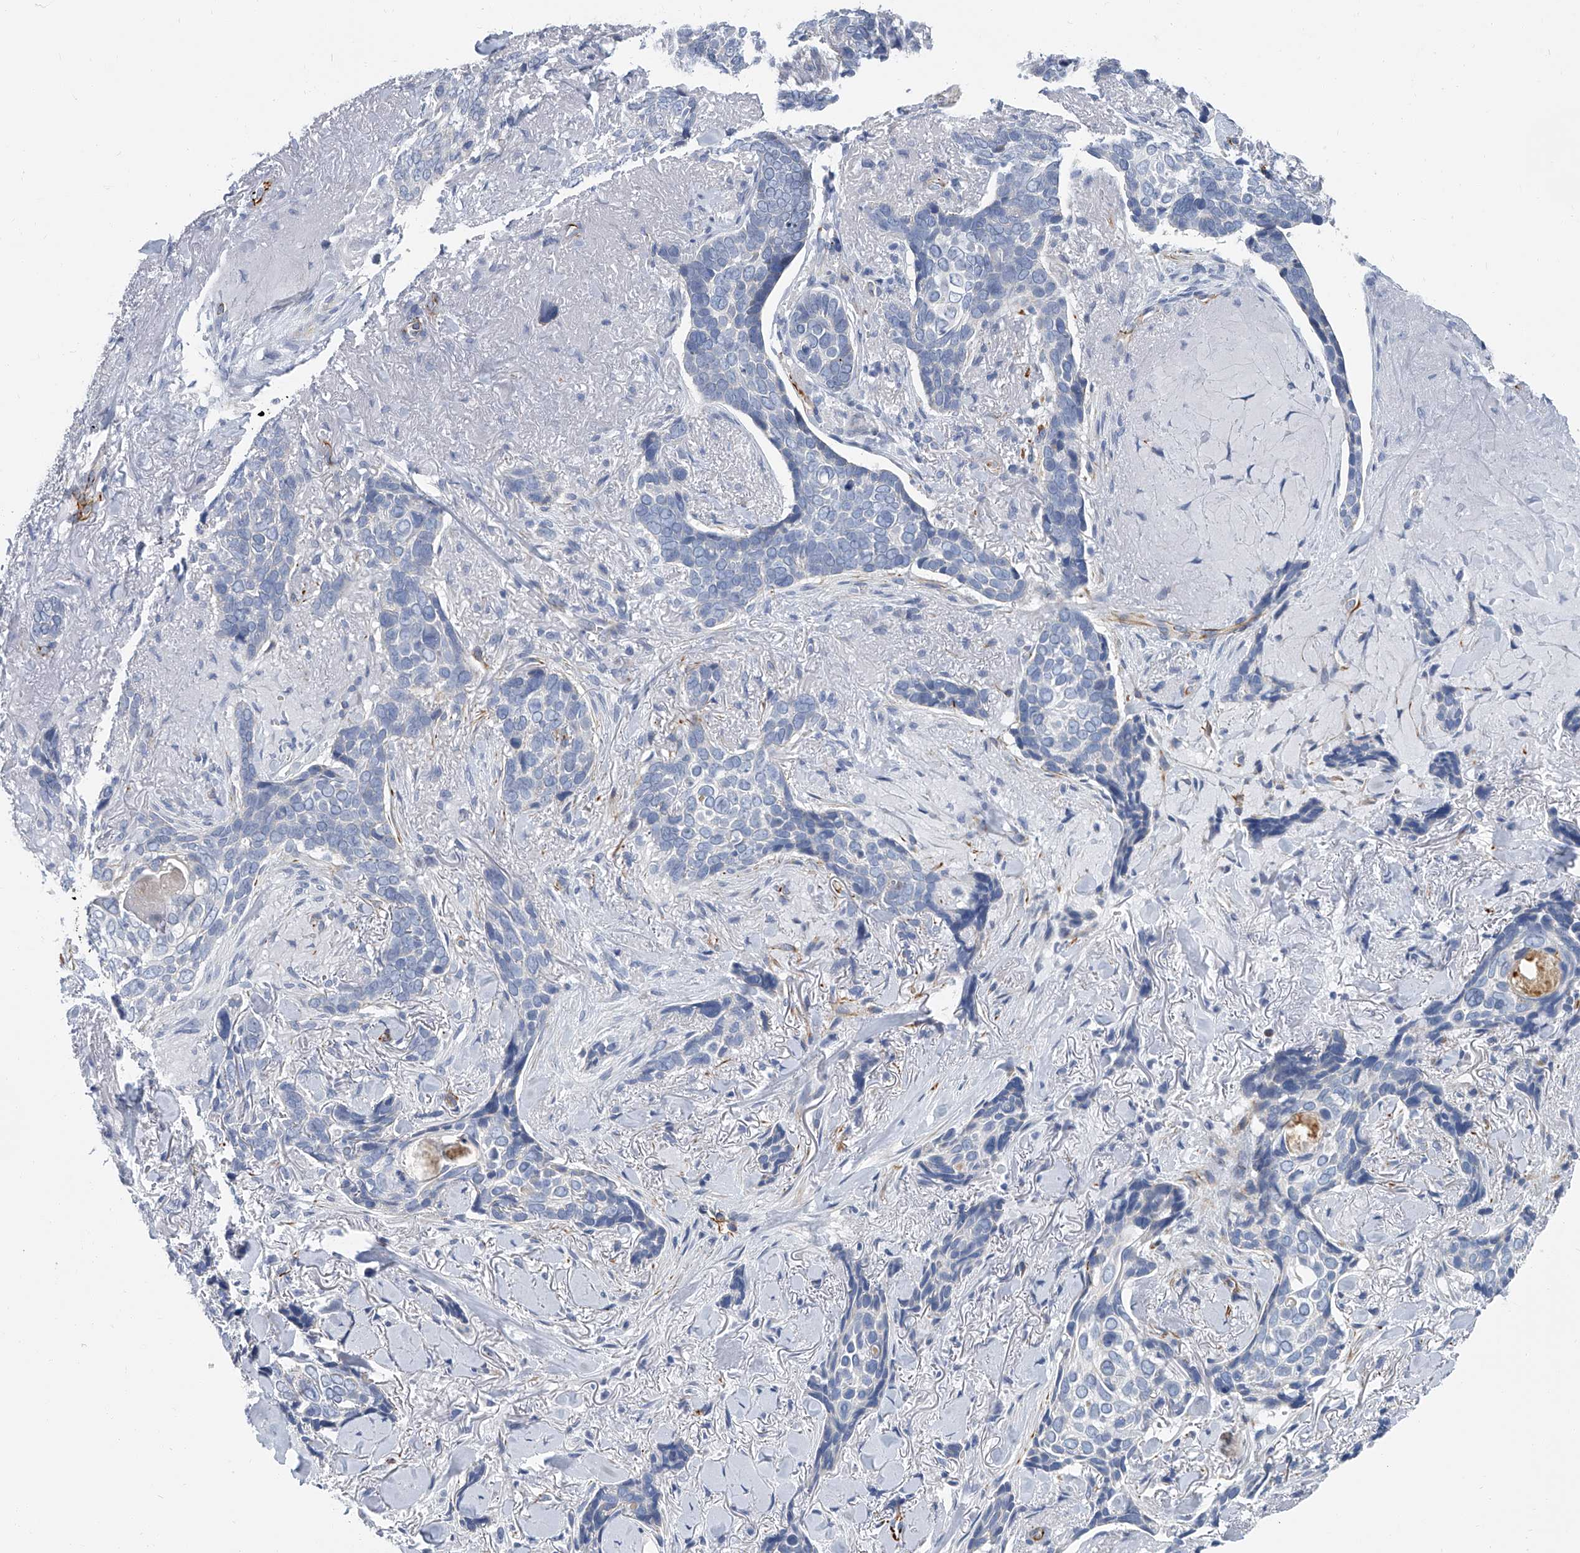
{"staining": {"intensity": "negative", "quantity": "none", "location": "none"}, "tissue": "skin cancer", "cell_type": "Tumor cells", "image_type": "cancer", "snomed": [{"axis": "morphology", "description": "Basal cell carcinoma"}, {"axis": "topography", "description": "Skin"}], "caption": "Skin basal cell carcinoma stained for a protein using immunohistochemistry (IHC) demonstrates no positivity tumor cells.", "gene": "KIRREL1", "patient": {"sex": "female", "age": 82}}